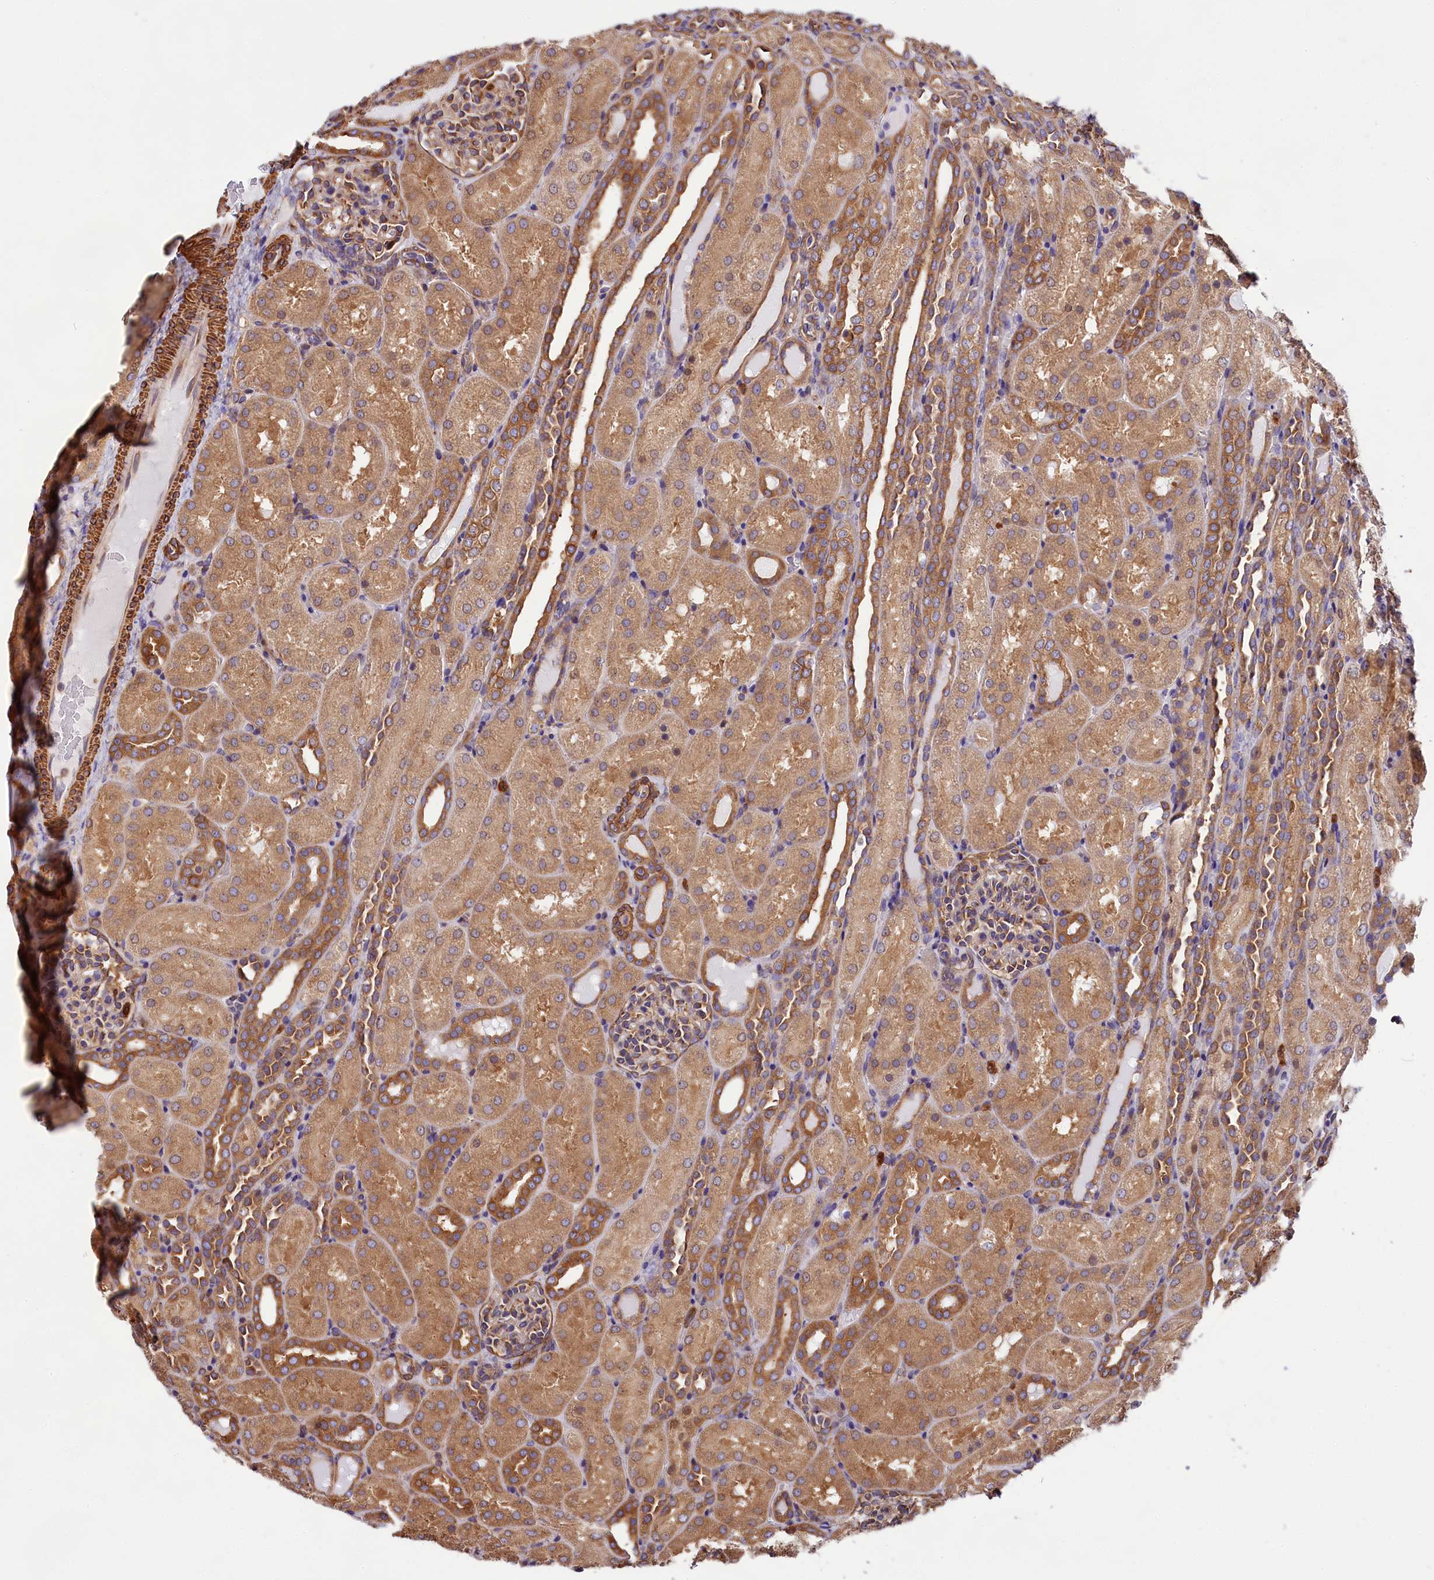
{"staining": {"intensity": "moderate", "quantity": "25%-75%", "location": "cytoplasmic/membranous"}, "tissue": "kidney", "cell_type": "Cells in glomeruli", "image_type": "normal", "snomed": [{"axis": "morphology", "description": "Normal tissue, NOS"}, {"axis": "topography", "description": "Kidney"}], "caption": "Normal kidney was stained to show a protein in brown. There is medium levels of moderate cytoplasmic/membranous positivity in approximately 25%-75% of cells in glomeruli. (DAB IHC, brown staining for protein, blue staining for nuclei).", "gene": "GYS1", "patient": {"sex": "male", "age": 1}}